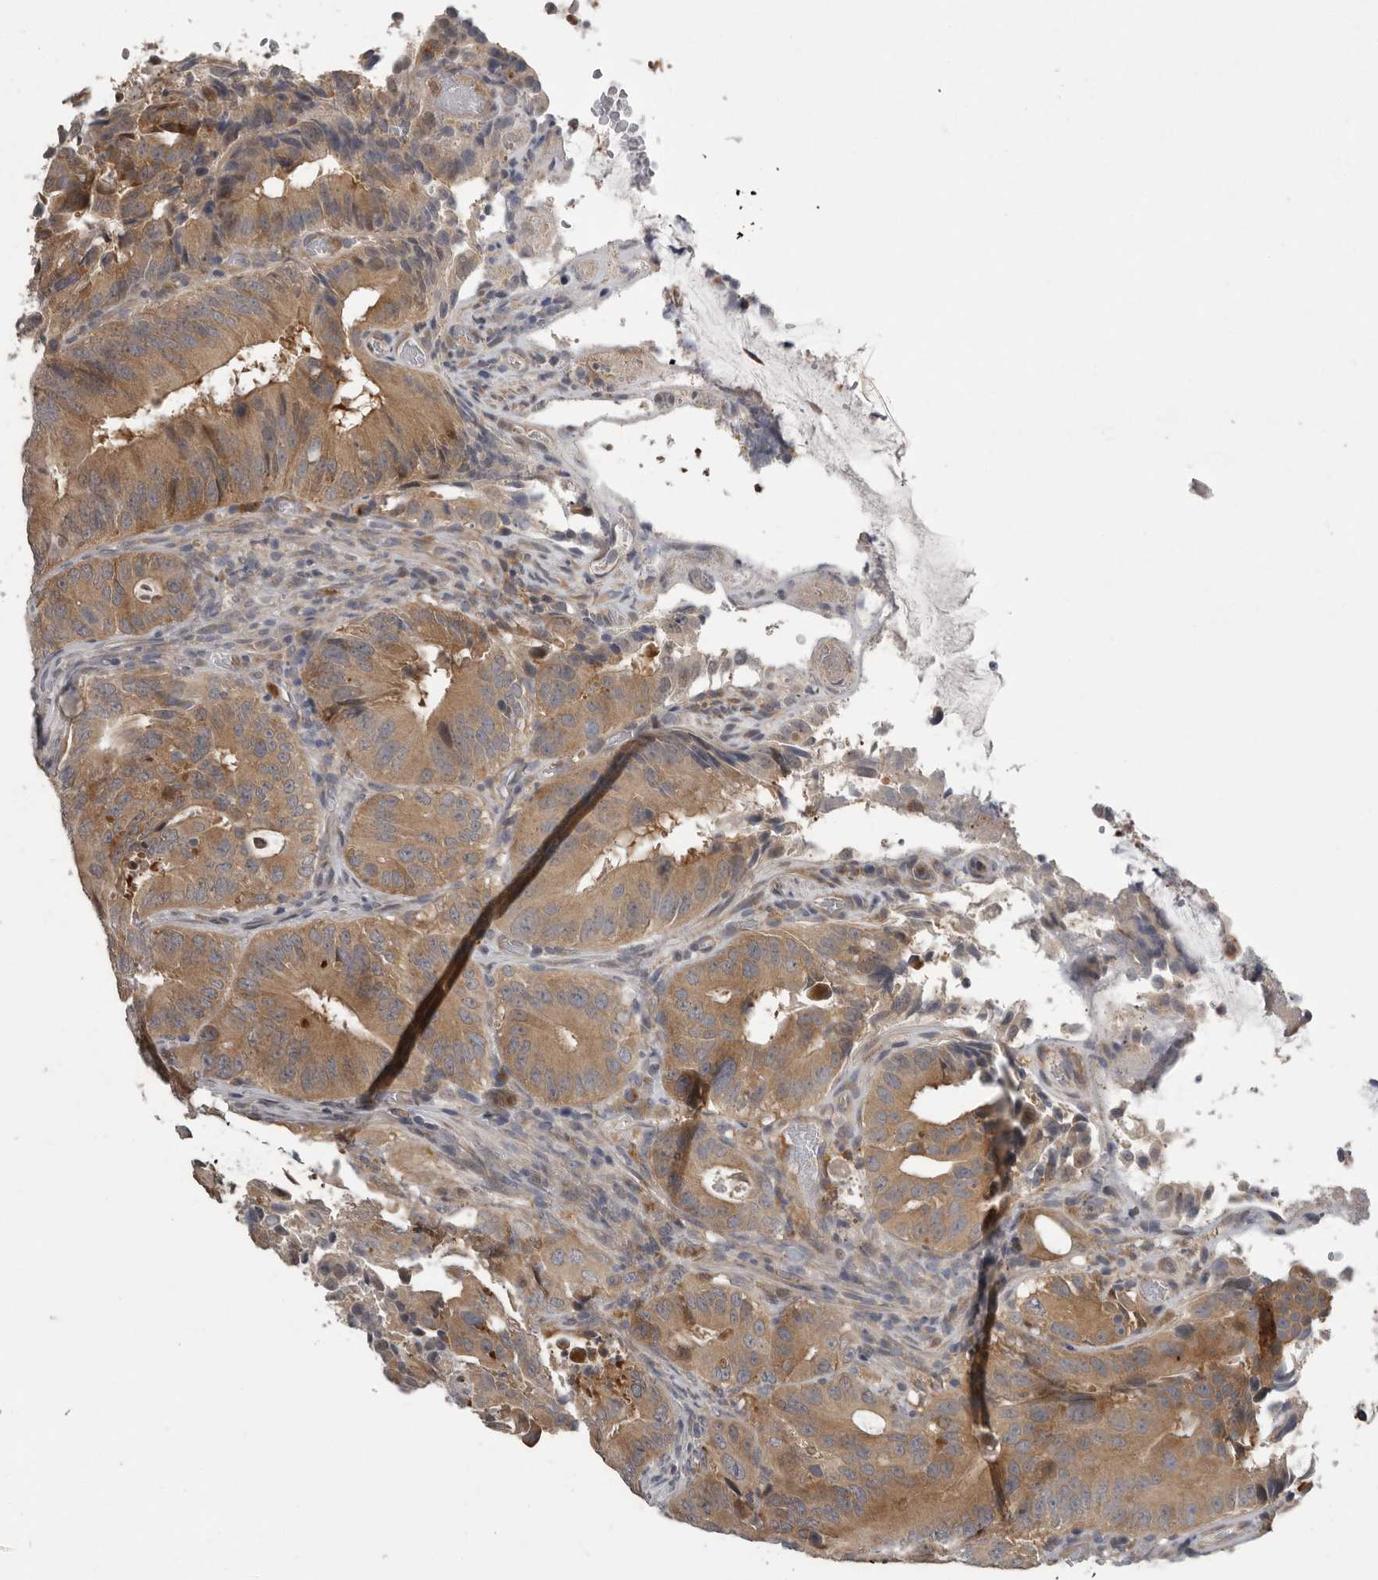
{"staining": {"intensity": "moderate", "quantity": ">75%", "location": "cytoplasmic/membranous"}, "tissue": "colorectal cancer", "cell_type": "Tumor cells", "image_type": "cancer", "snomed": [{"axis": "morphology", "description": "Adenocarcinoma, NOS"}, {"axis": "topography", "description": "Colon"}], "caption": "Approximately >75% of tumor cells in colorectal cancer (adenocarcinoma) display moderate cytoplasmic/membranous protein staining as visualized by brown immunohistochemical staining.", "gene": "RALGPS2", "patient": {"sex": "male", "age": 83}}